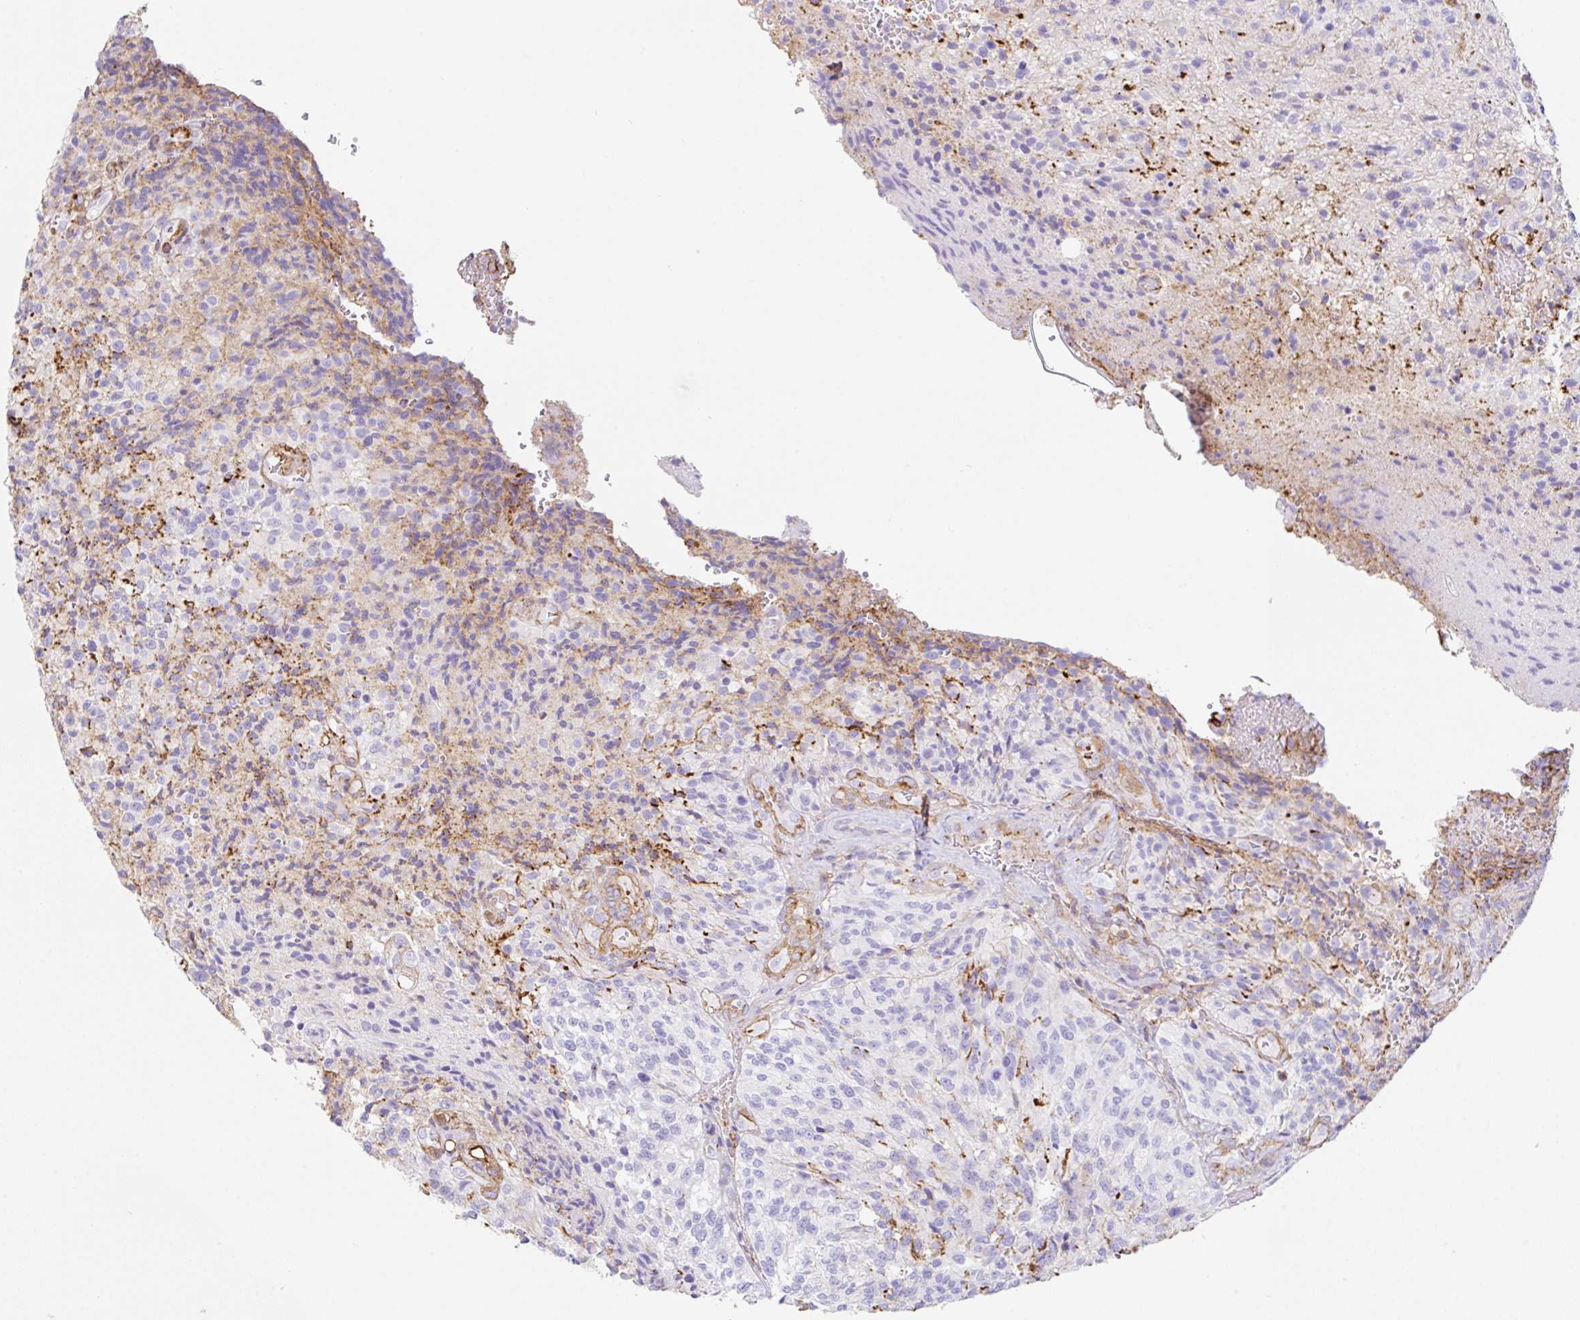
{"staining": {"intensity": "negative", "quantity": "none", "location": "none"}, "tissue": "glioma", "cell_type": "Tumor cells", "image_type": "cancer", "snomed": [{"axis": "morphology", "description": "Normal tissue, NOS"}, {"axis": "morphology", "description": "Glioma, malignant, High grade"}, {"axis": "topography", "description": "Cerebral cortex"}], "caption": "DAB immunohistochemical staining of human glioma displays no significant staining in tumor cells. (Stains: DAB (3,3'-diaminobenzidine) immunohistochemistry with hematoxylin counter stain, Microscopy: brightfield microscopy at high magnification).", "gene": "MTTP", "patient": {"sex": "male", "age": 56}}